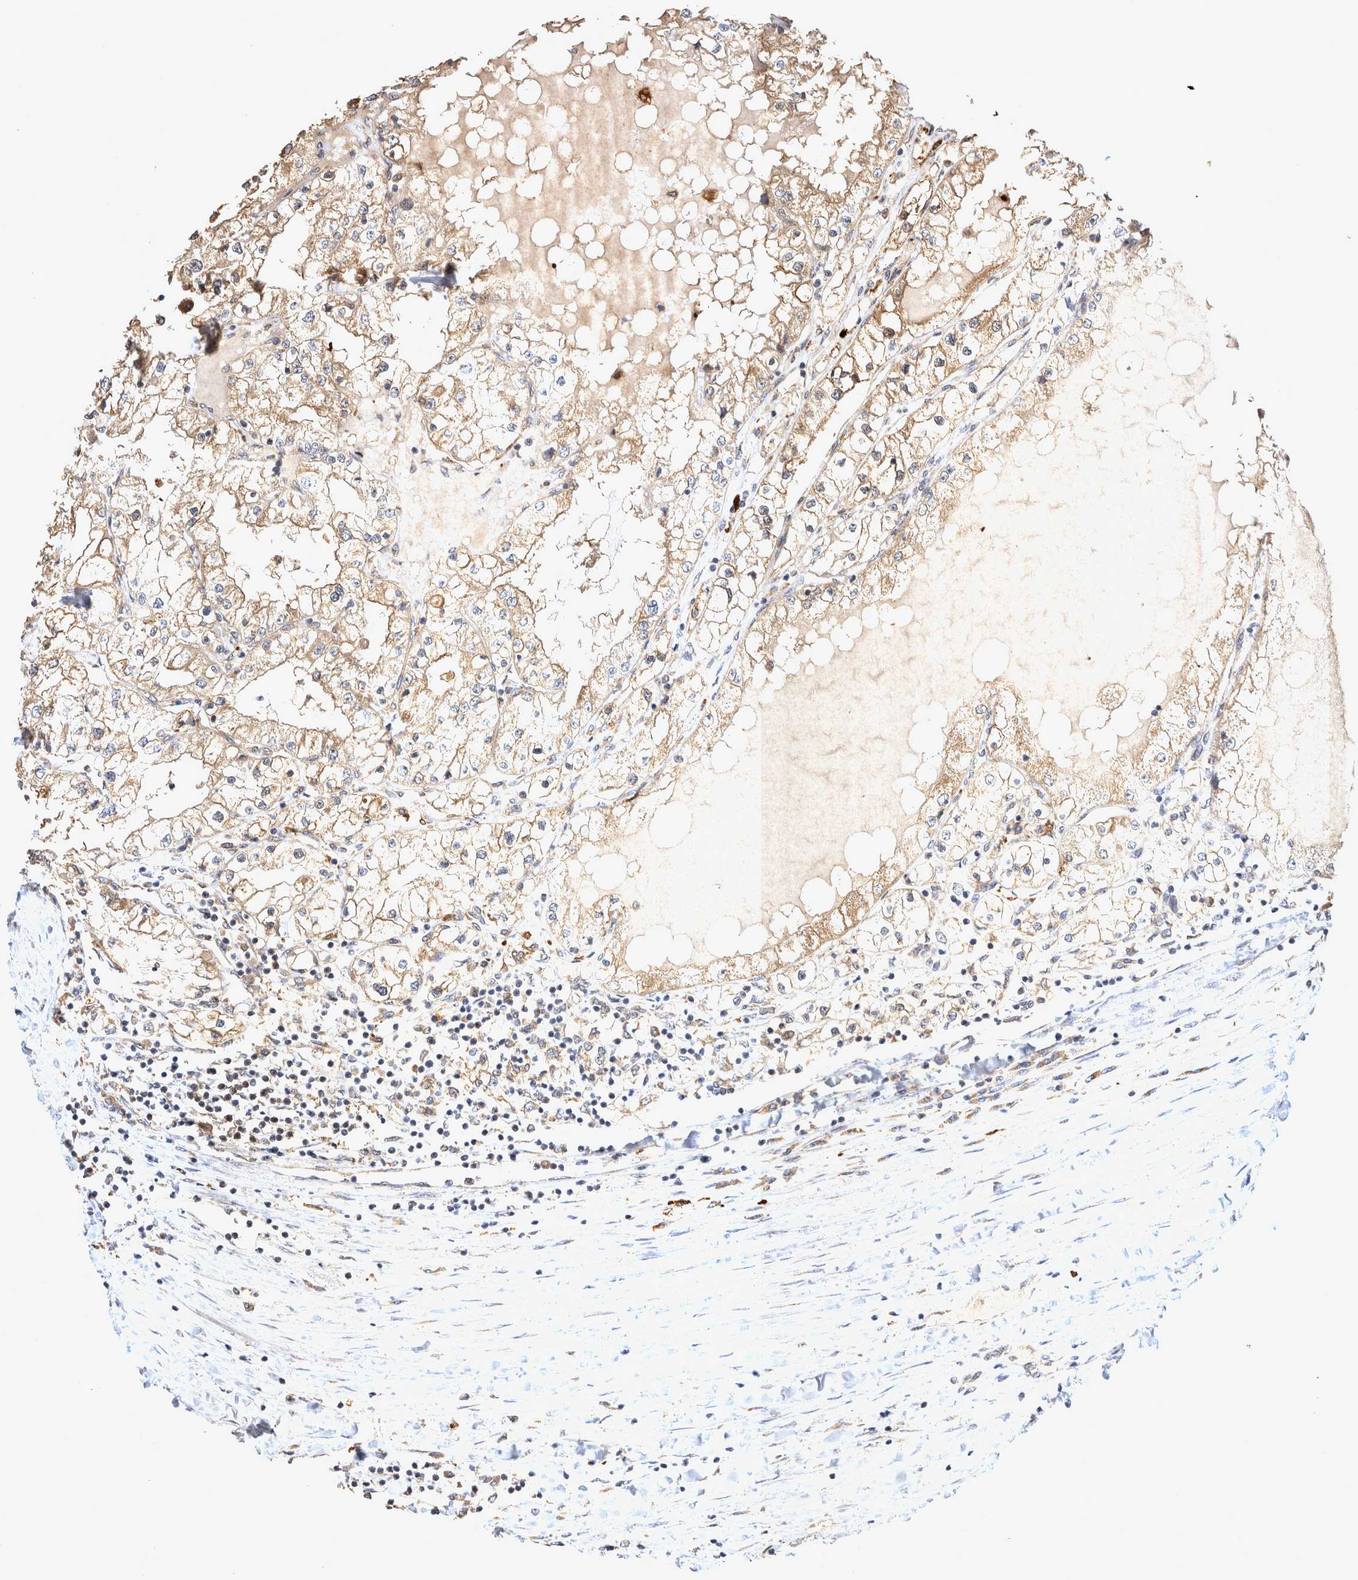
{"staining": {"intensity": "moderate", "quantity": "25%-75%", "location": "cytoplasmic/membranous"}, "tissue": "renal cancer", "cell_type": "Tumor cells", "image_type": "cancer", "snomed": [{"axis": "morphology", "description": "Adenocarcinoma, NOS"}, {"axis": "topography", "description": "Kidney"}], "caption": "This histopathology image demonstrates immunohistochemistry (IHC) staining of renal cancer (adenocarcinoma), with medium moderate cytoplasmic/membranous positivity in approximately 25%-75% of tumor cells.", "gene": "ATXN2", "patient": {"sex": "male", "age": 68}}